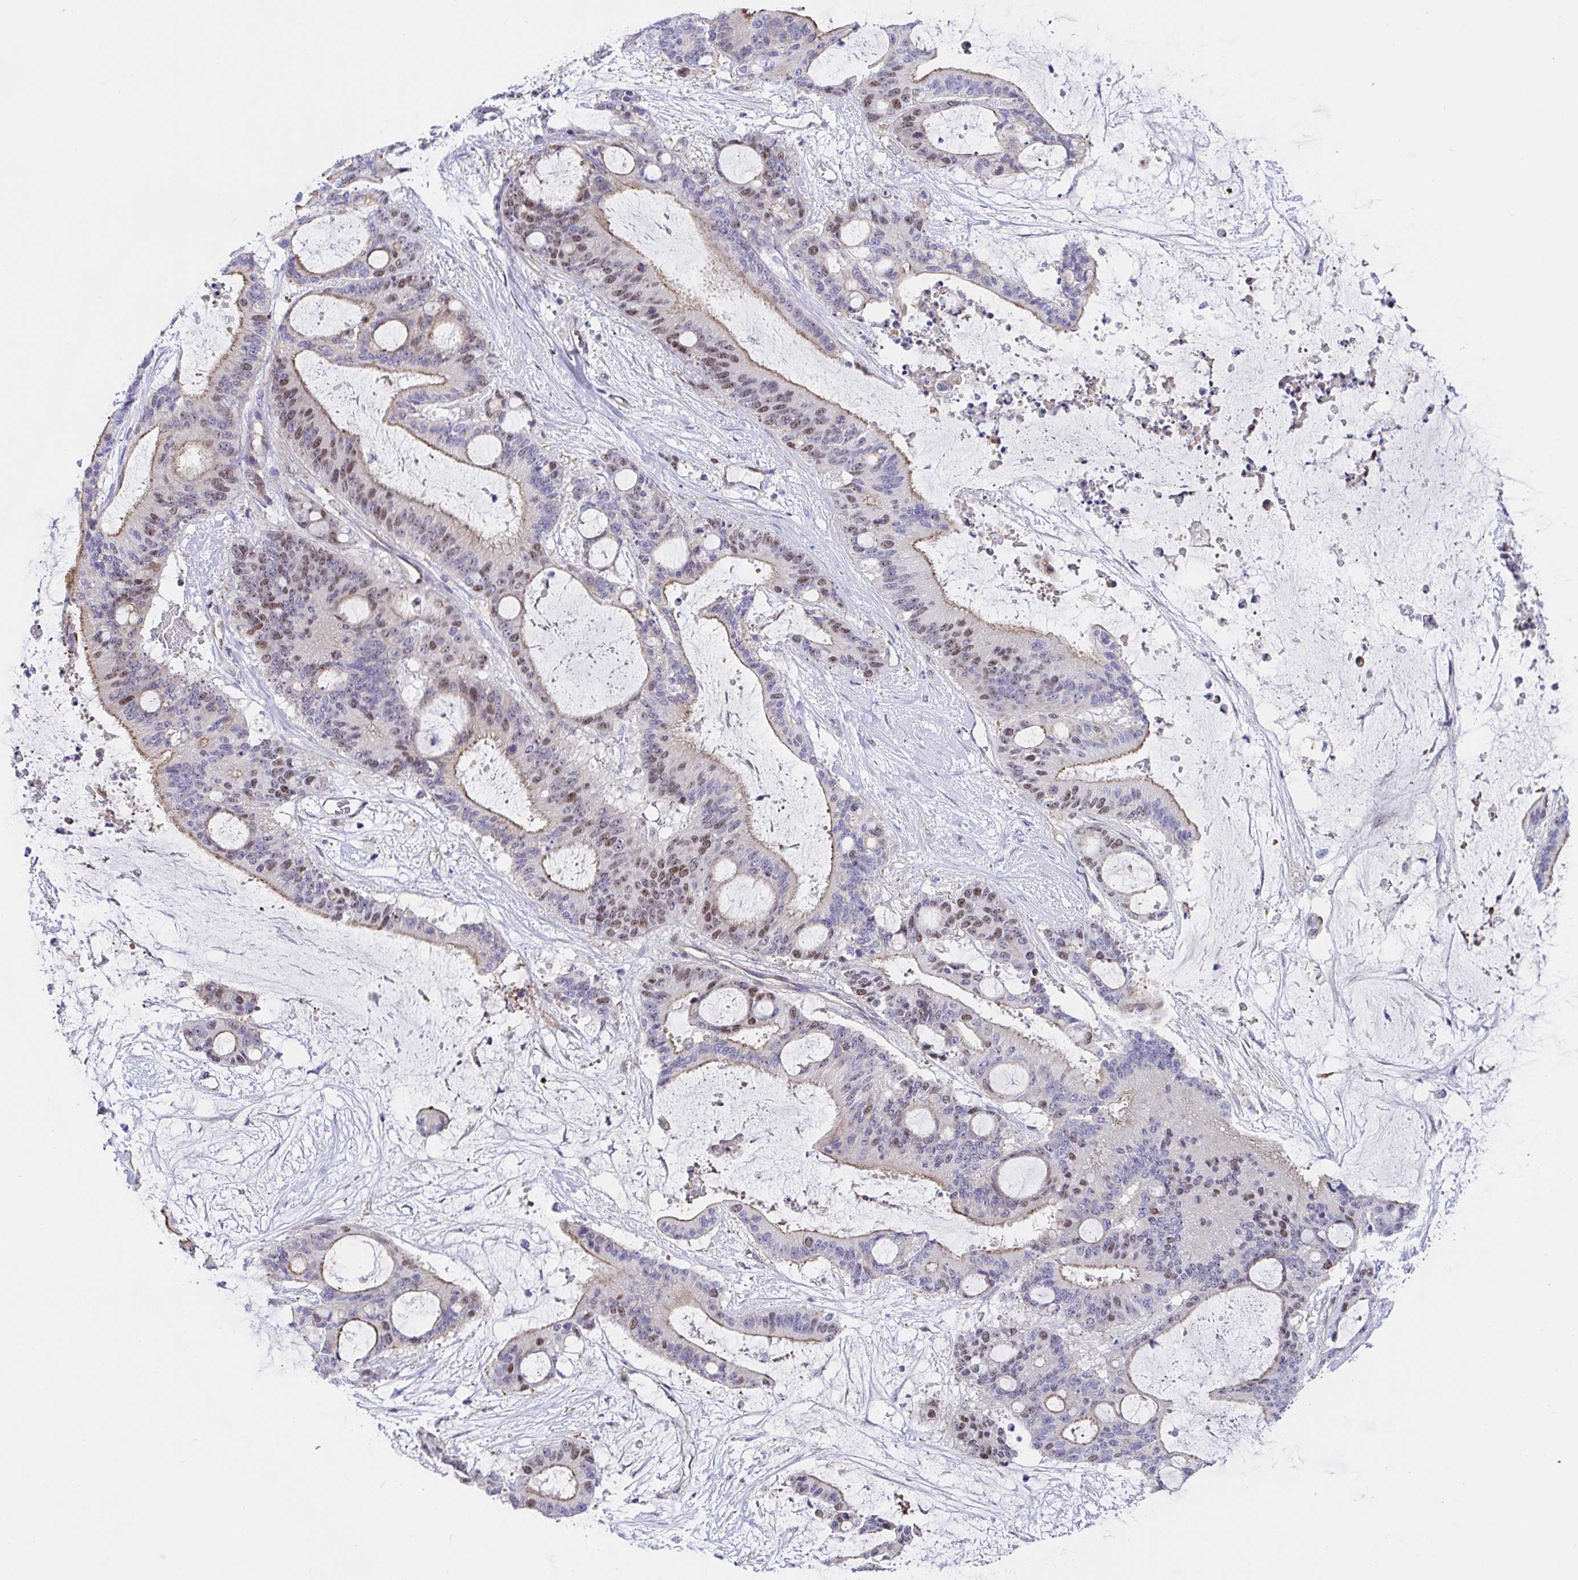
{"staining": {"intensity": "moderate", "quantity": "25%-75%", "location": "cytoplasmic/membranous,nuclear"}, "tissue": "liver cancer", "cell_type": "Tumor cells", "image_type": "cancer", "snomed": [{"axis": "morphology", "description": "Normal tissue, NOS"}, {"axis": "morphology", "description": "Cholangiocarcinoma"}, {"axis": "topography", "description": "Liver"}, {"axis": "topography", "description": "Peripheral nerve tissue"}], "caption": "IHC image of liver cholangiocarcinoma stained for a protein (brown), which exhibits medium levels of moderate cytoplasmic/membranous and nuclear expression in approximately 25%-75% of tumor cells.", "gene": "TIMELESS", "patient": {"sex": "female", "age": 73}}